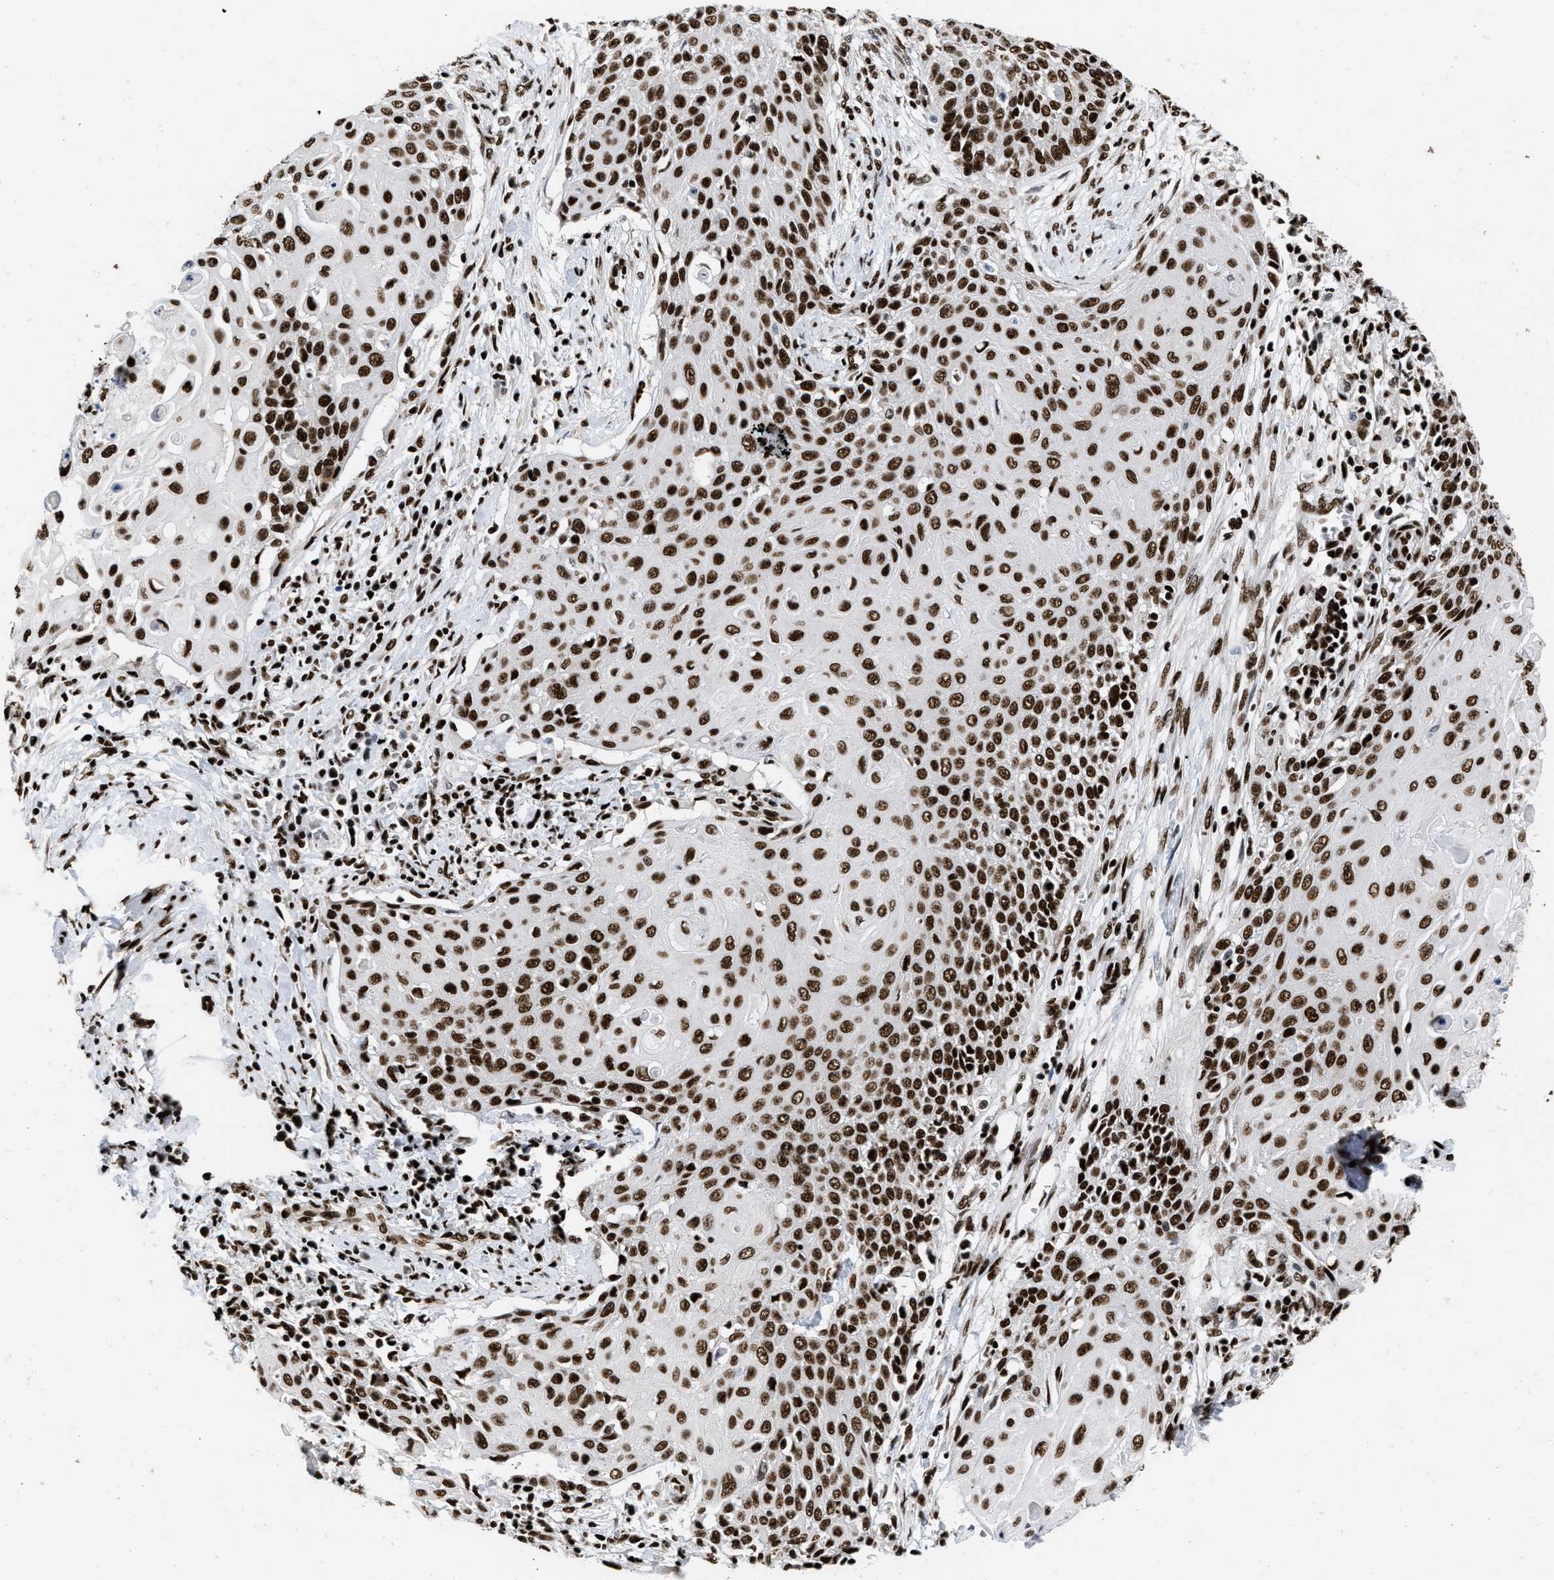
{"staining": {"intensity": "strong", "quantity": ">75%", "location": "nuclear"}, "tissue": "cervical cancer", "cell_type": "Tumor cells", "image_type": "cancer", "snomed": [{"axis": "morphology", "description": "Squamous cell carcinoma, NOS"}, {"axis": "topography", "description": "Cervix"}], "caption": "The photomicrograph reveals immunohistochemical staining of cervical squamous cell carcinoma. There is strong nuclear positivity is seen in about >75% of tumor cells.", "gene": "CREB1", "patient": {"sex": "female", "age": 39}}